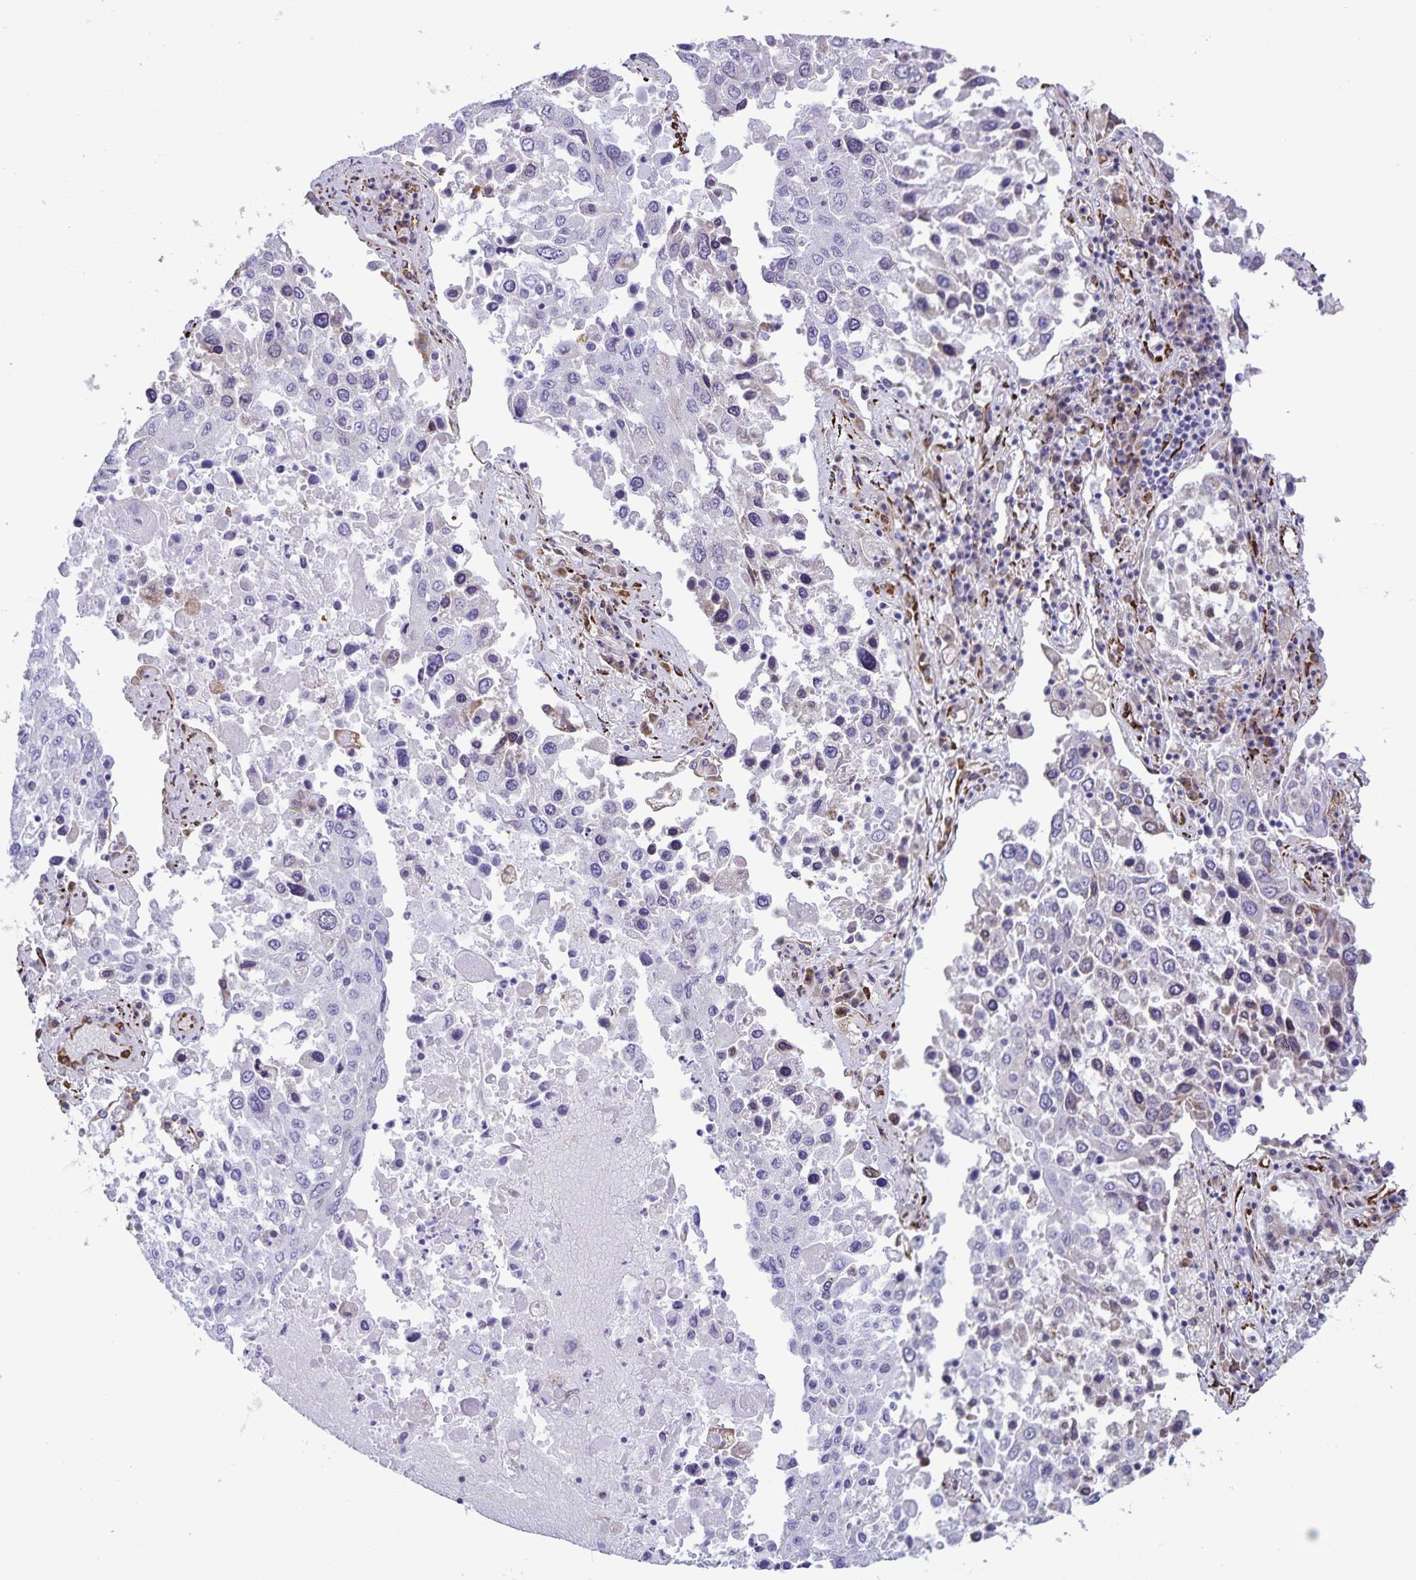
{"staining": {"intensity": "negative", "quantity": "none", "location": "none"}, "tissue": "lung cancer", "cell_type": "Tumor cells", "image_type": "cancer", "snomed": [{"axis": "morphology", "description": "Squamous cell carcinoma, NOS"}, {"axis": "topography", "description": "Lung"}], "caption": "Immunohistochemistry (IHC) micrograph of neoplastic tissue: lung cancer stained with DAB (3,3'-diaminobenzidine) reveals no significant protein staining in tumor cells.", "gene": "RCN1", "patient": {"sex": "male", "age": 65}}